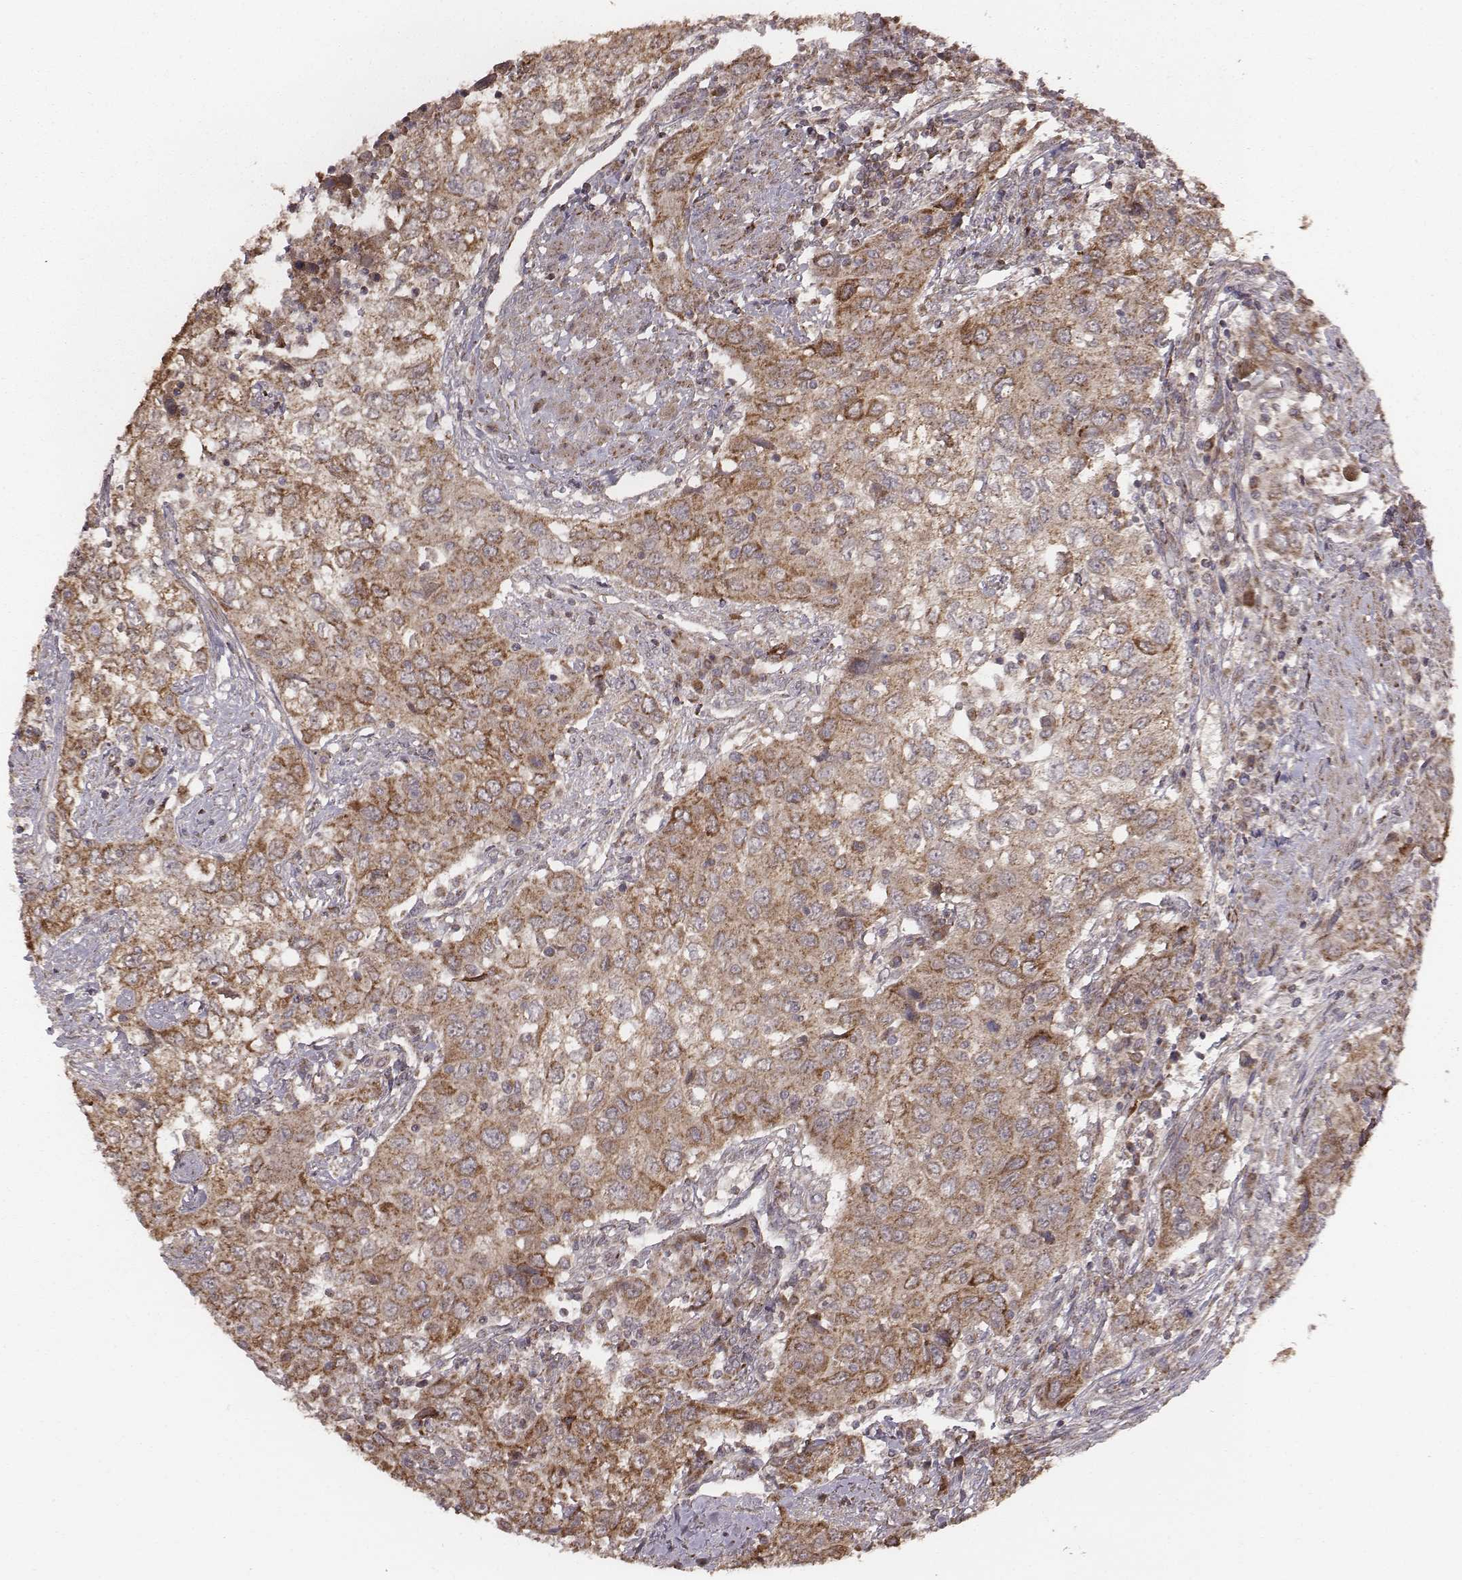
{"staining": {"intensity": "strong", "quantity": ">75%", "location": "cytoplasmic/membranous"}, "tissue": "urothelial cancer", "cell_type": "Tumor cells", "image_type": "cancer", "snomed": [{"axis": "morphology", "description": "Urothelial carcinoma, High grade"}, {"axis": "topography", "description": "Urinary bladder"}], "caption": "DAB immunohistochemical staining of human urothelial carcinoma (high-grade) shows strong cytoplasmic/membranous protein staining in approximately >75% of tumor cells.", "gene": "PDCD2L", "patient": {"sex": "male", "age": 76}}